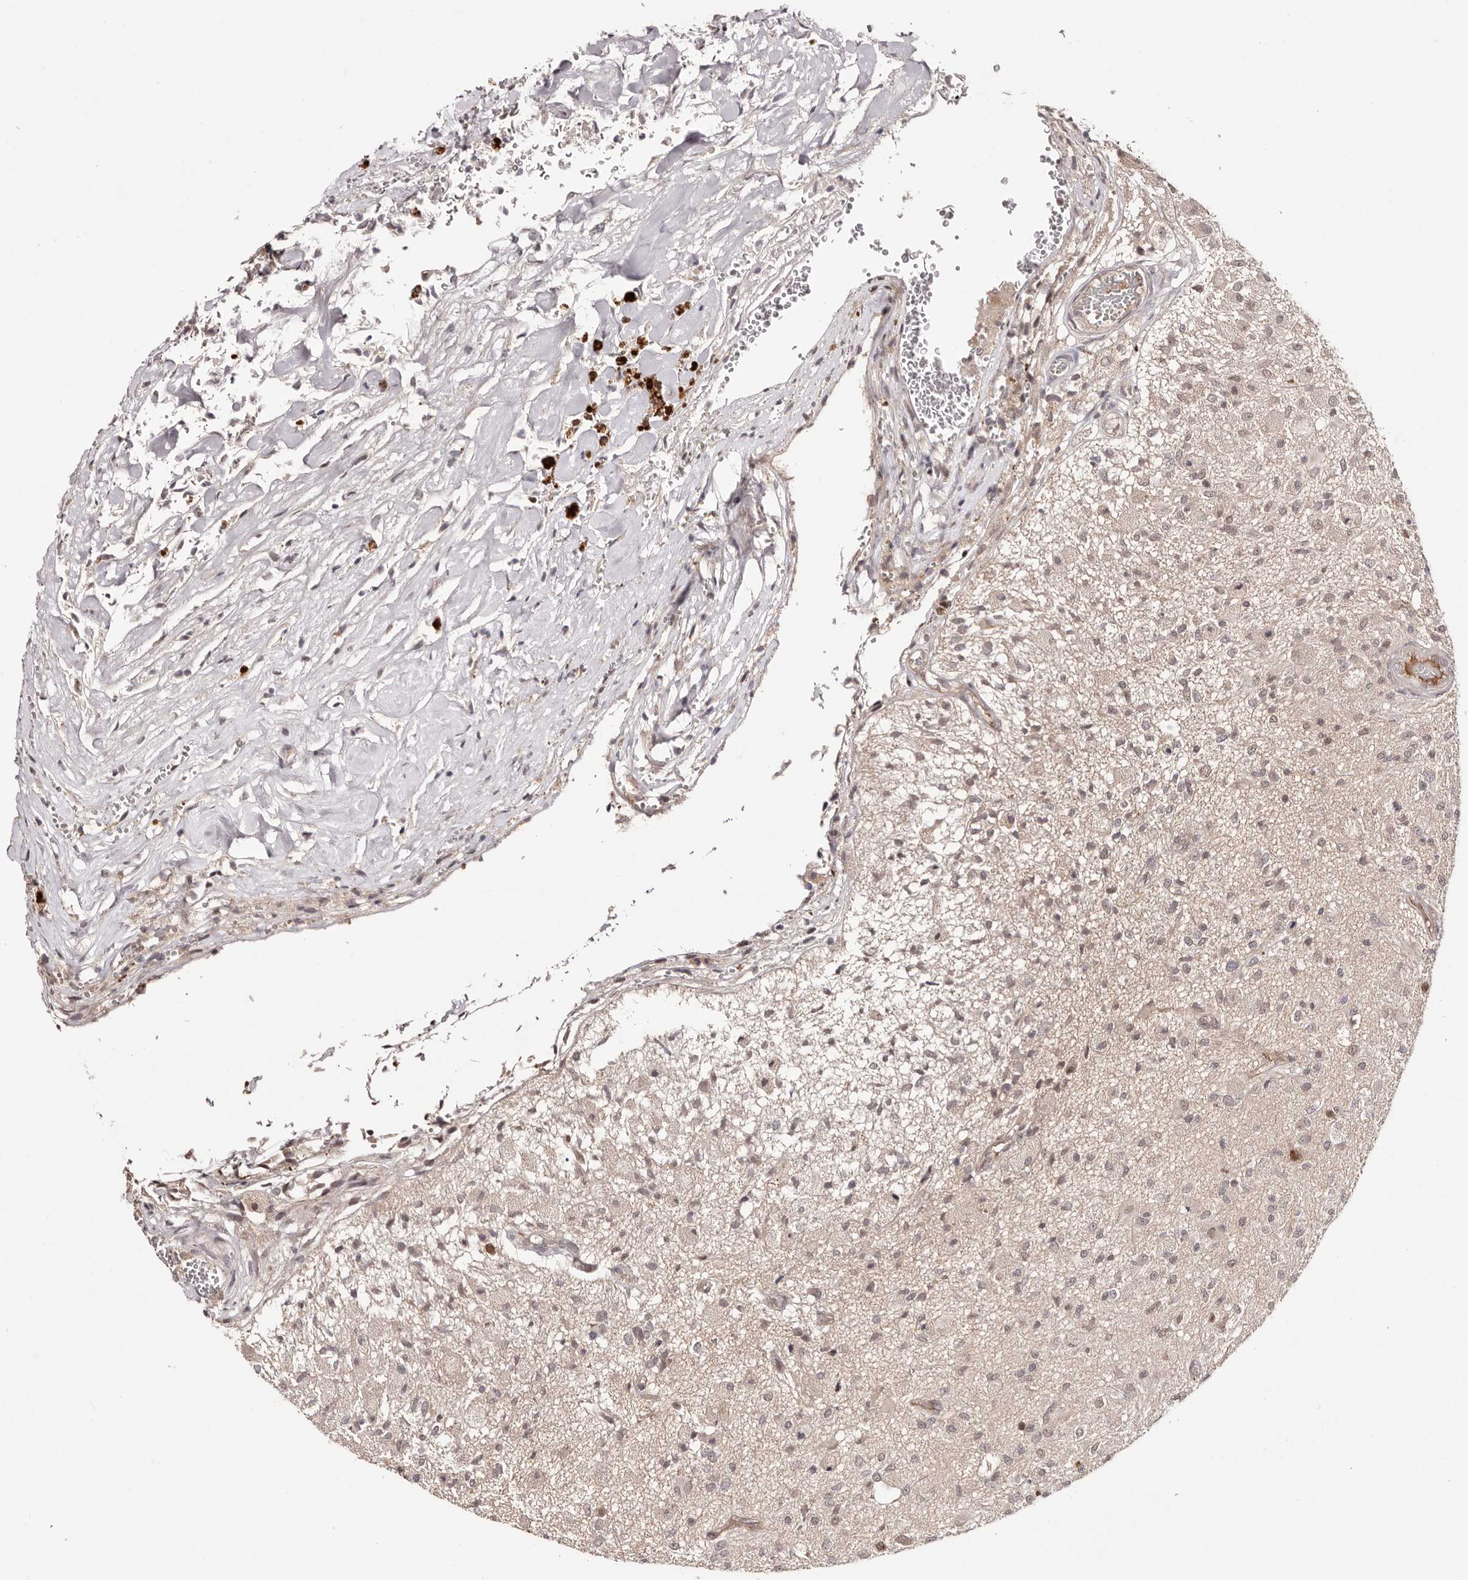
{"staining": {"intensity": "negative", "quantity": "none", "location": "none"}, "tissue": "glioma", "cell_type": "Tumor cells", "image_type": "cancer", "snomed": [{"axis": "morphology", "description": "Normal tissue, NOS"}, {"axis": "morphology", "description": "Glioma, malignant, High grade"}, {"axis": "topography", "description": "Cerebral cortex"}], "caption": "The immunohistochemistry (IHC) histopathology image has no significant staining in tumor cells of glioma tissue. Nuclei are stained in blue.", "gene": "EGR3", "patient": {"sex": "male", "age": 77}}